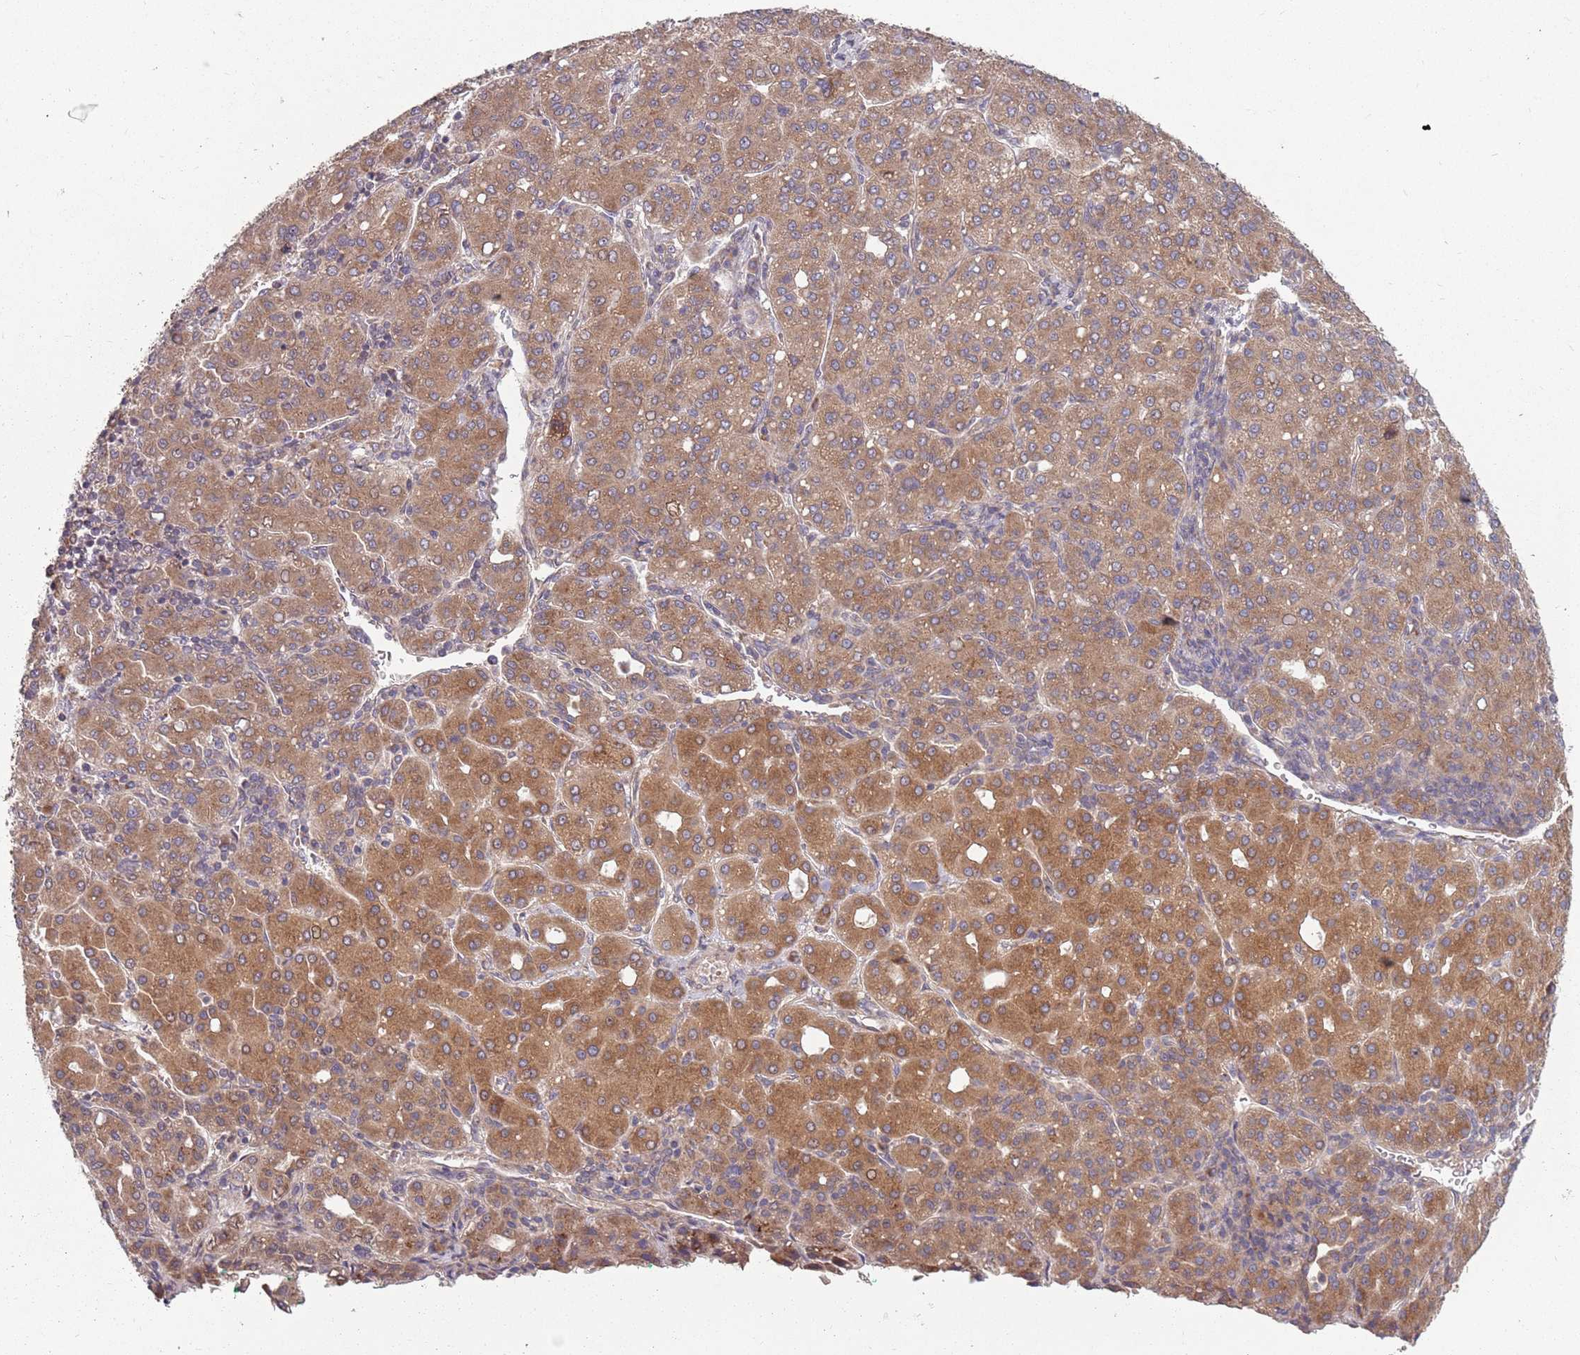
{"staining": {"intensity": "moderate", "quantity": ">75%", "location": "cytoplasmic/membranous"}, "tissue": "liver cancer", "cell_type": "Tumor cells", "image_type": "cancer", "snomed": [{"axis": "morphology", "description": "Carcinoma, Hepatocellular, NOS"}, {"axis": "topography", "description": "Liver"}], "caption": "Liver hepatocellular carcinoma was stained to show a protein in brown. There is medium levels of moderate cytoplasmic/membranous positivity in about >75% of tumor cells.", "gene": "PLD6", "patient": {"sex": "male", "age": 65}}